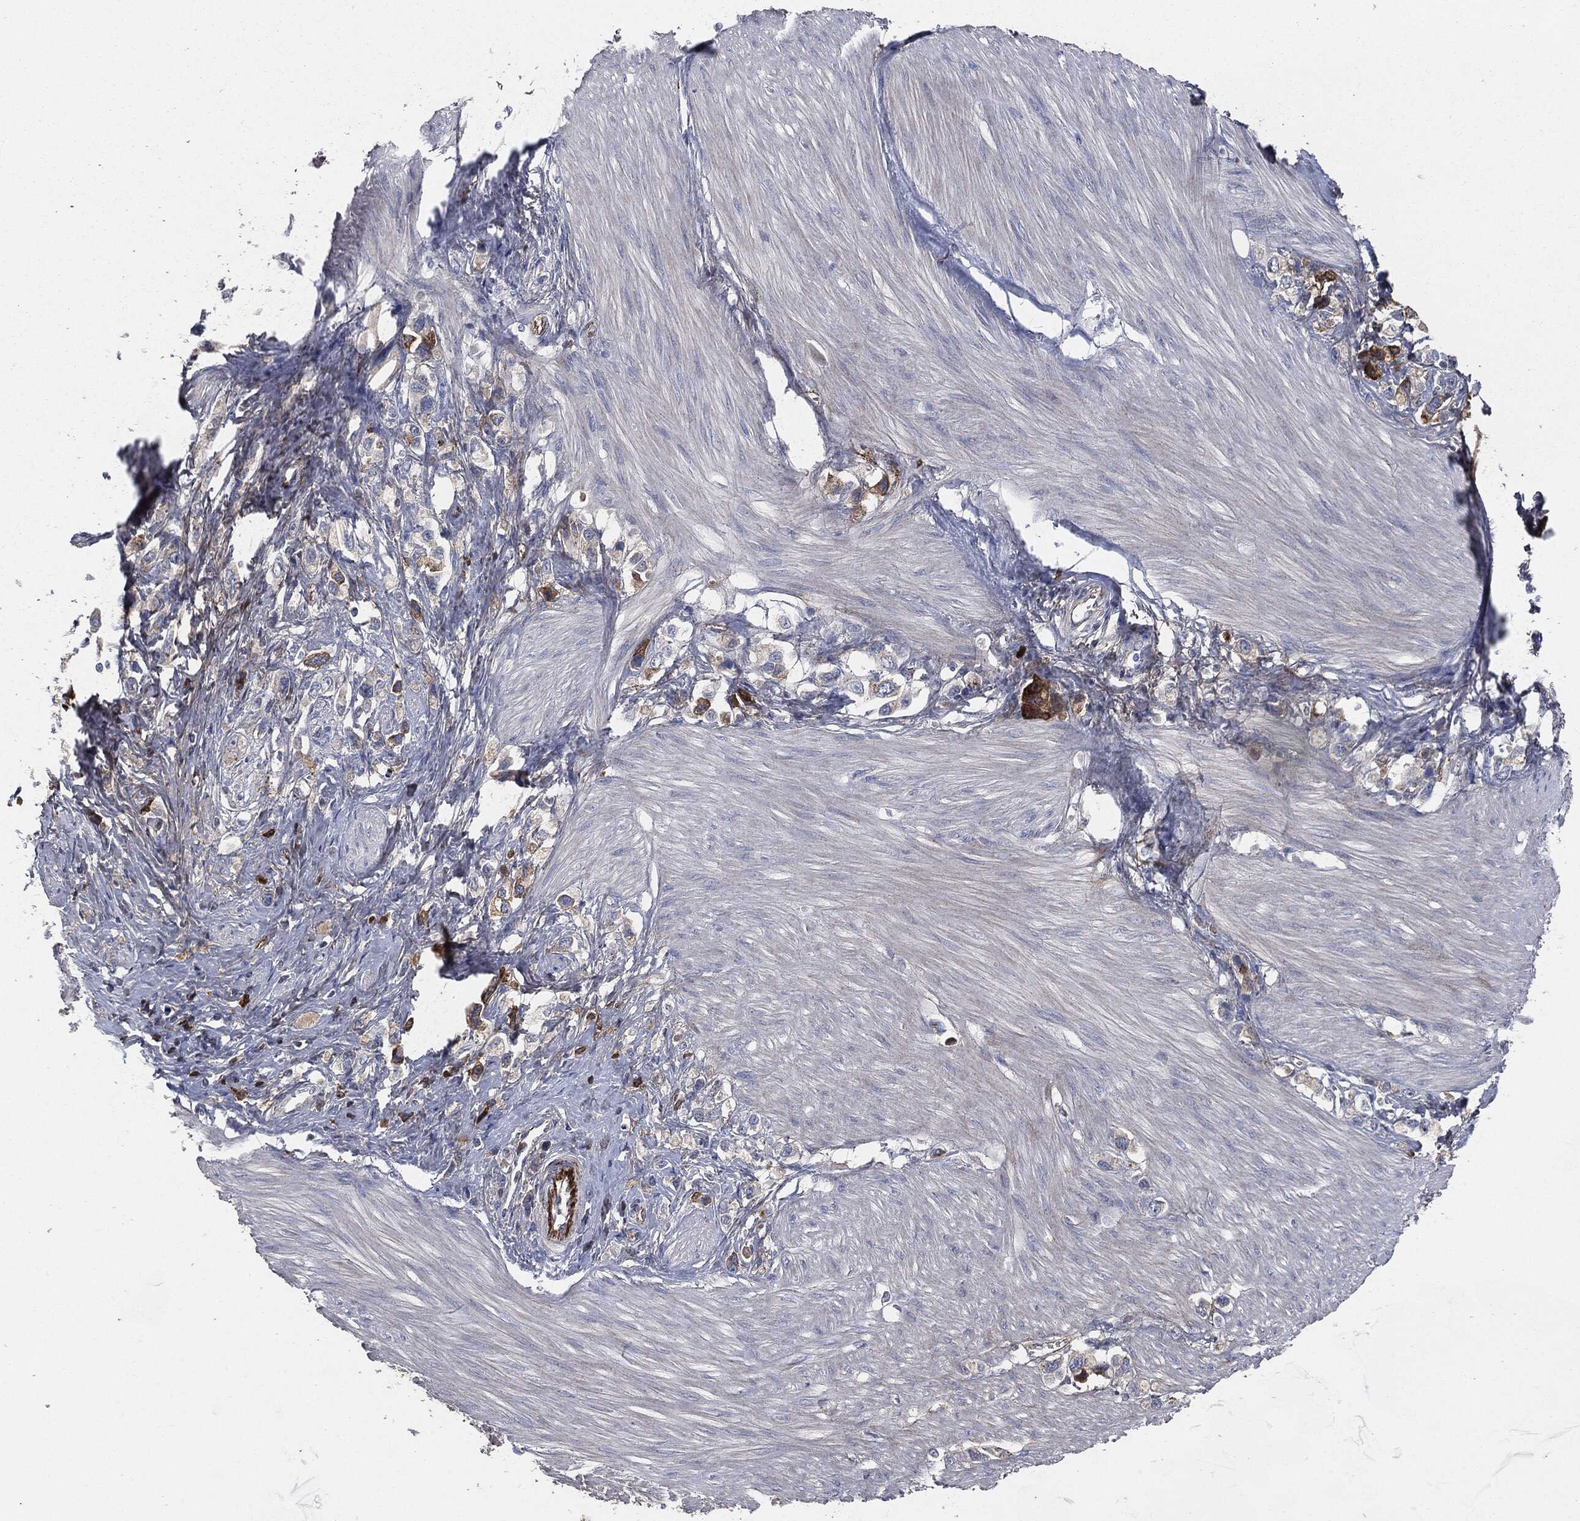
{"staining": {"intensity": "strong", "quantity": "<25%", "location": "cytoplasmic/membranous"}, "tissue": "stomach cancer", "cell_type": "Tumor cells", "image_type": "cancer", "snomed": [{"axis": "morphology", "description": "Normal tissue, NOS"}, {"axis": "morphology", "description": "Adenocarcinoma, NOS"}, {"axis": "morphology", "description": "Adenocarcinoma, High grade"}, {"axis": "topography", "description": "Stomach, upper"}, {"axis": "topography", "description": "Stomach"}], "caption": "IHC image of human stomach cancer (adenocarcinoma) stained for a protein (brown), which displays medium levels of strong cytoplasmic/membranous positivity in about <25% of tumor cells.", "gene": "APOB", "patient": {"sex": "female", "age": 65}}